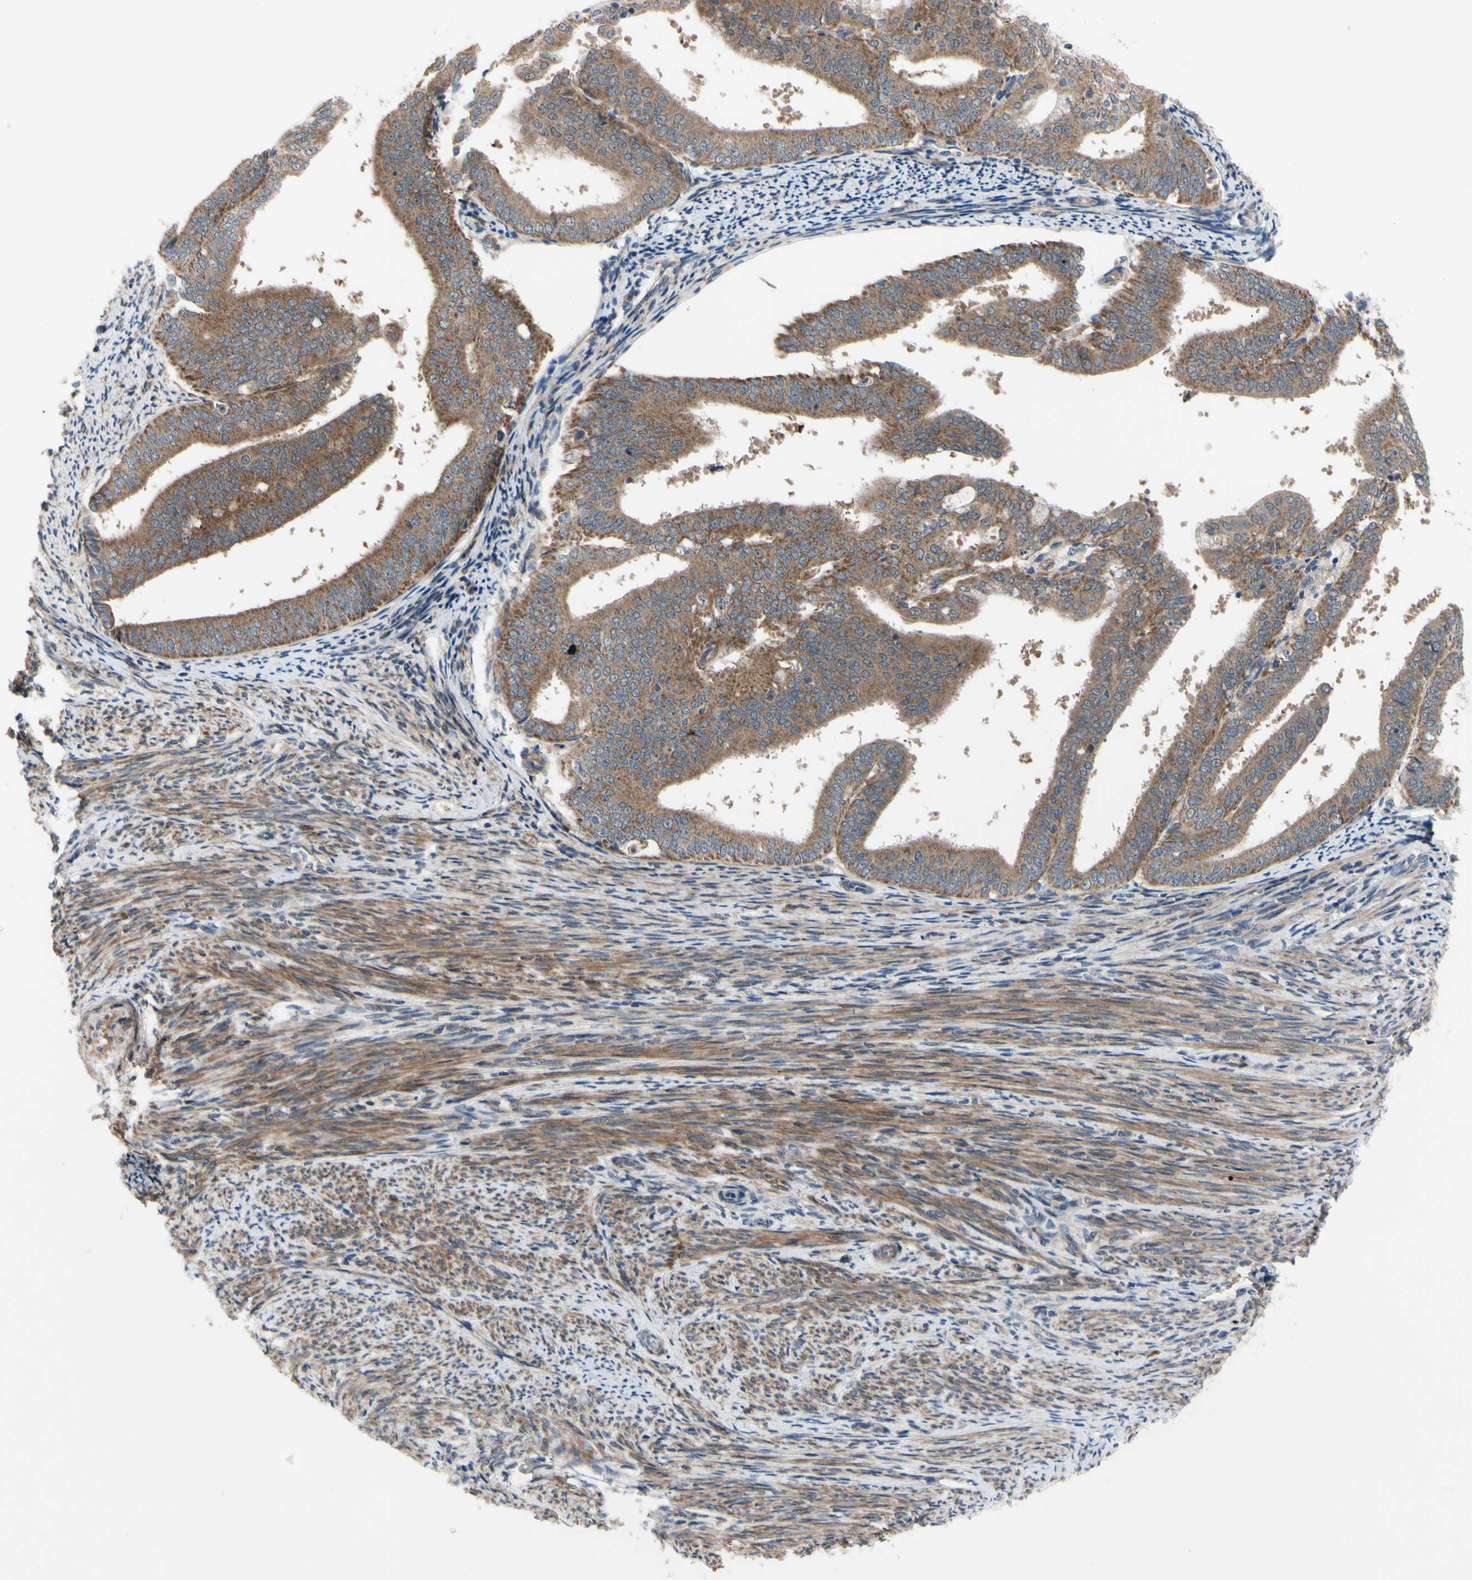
{"staining": {"intensity": "moderate", "quantity": ">75%", "location": "cytoplasmic/membranous"}, "tissue": "endometrial cancer", "cell_type": "Tumor cells", "image_type": "cancer", "snomed": [{"axis": "morphology", "description": "Adenocarcinoma, NOS"}, {"axis": "topography", "description": "Endometrium"}], "caption": "DAB immunohistochemical staining of endometrial adenocarcinoma exhibits moderate cytoplasmic/membranous protein positivity in approximately >75% of tumor cells.", "gene": "SVIL", "patient": {"sex": "female", "age": 63}}